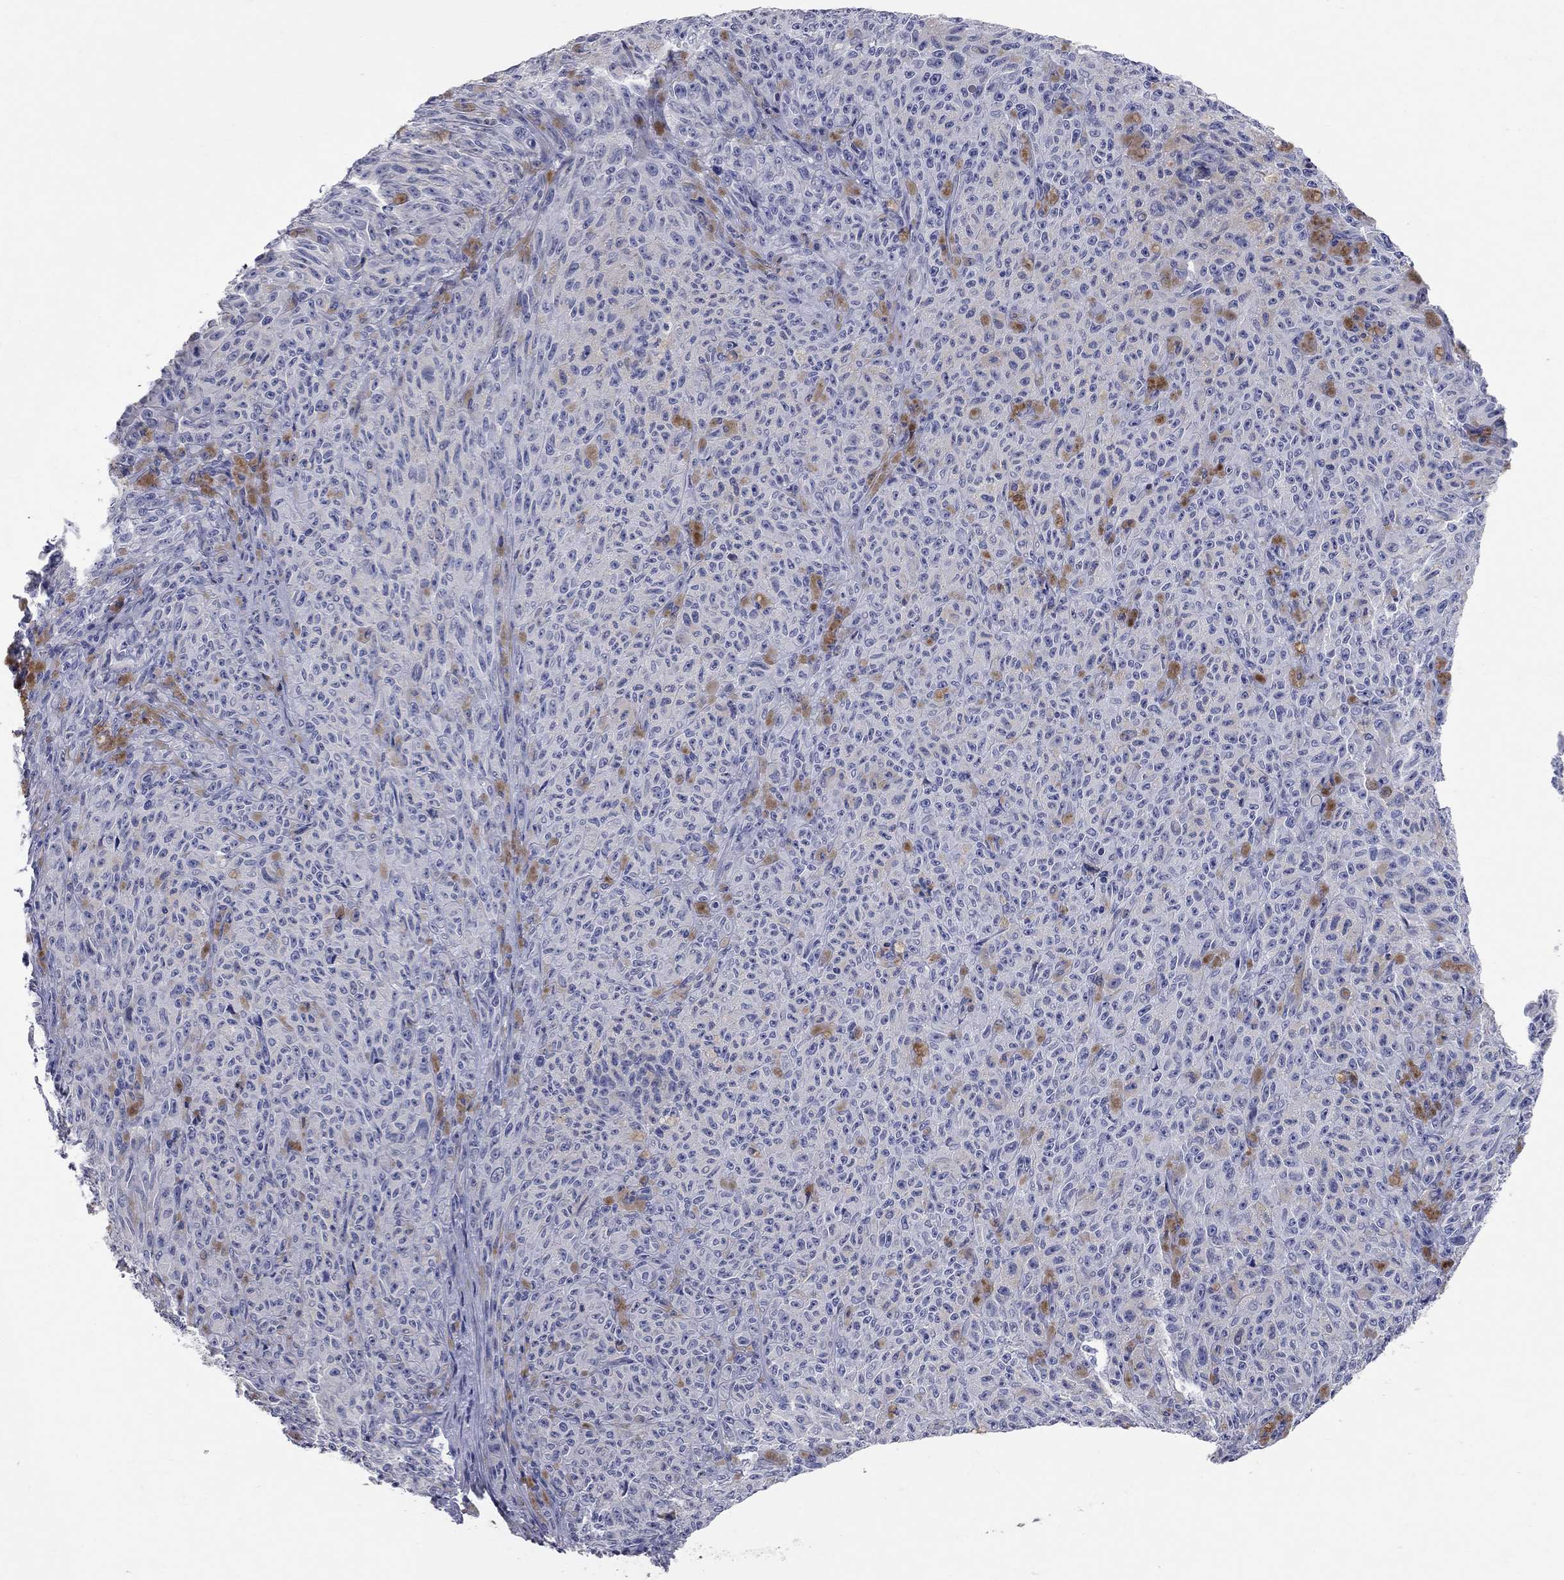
{"staining": {"intensity": "negative", "quantity": "none", "location": "none"}, "tissue": "melanoma", "cell_type": "Tumor cells", "image_type": "cancer", "snomed": [{"axis": "morphology", "description": "Malignant melanoma, NOS"}, {"axis": "topography", "description": "Skin"}], "caption": "Immunohistochemistry (IHC) of melanoma displays no positivity in tumor cells.", "gene": "SYT12", "patient": {"sex": "female", "age": 82}}